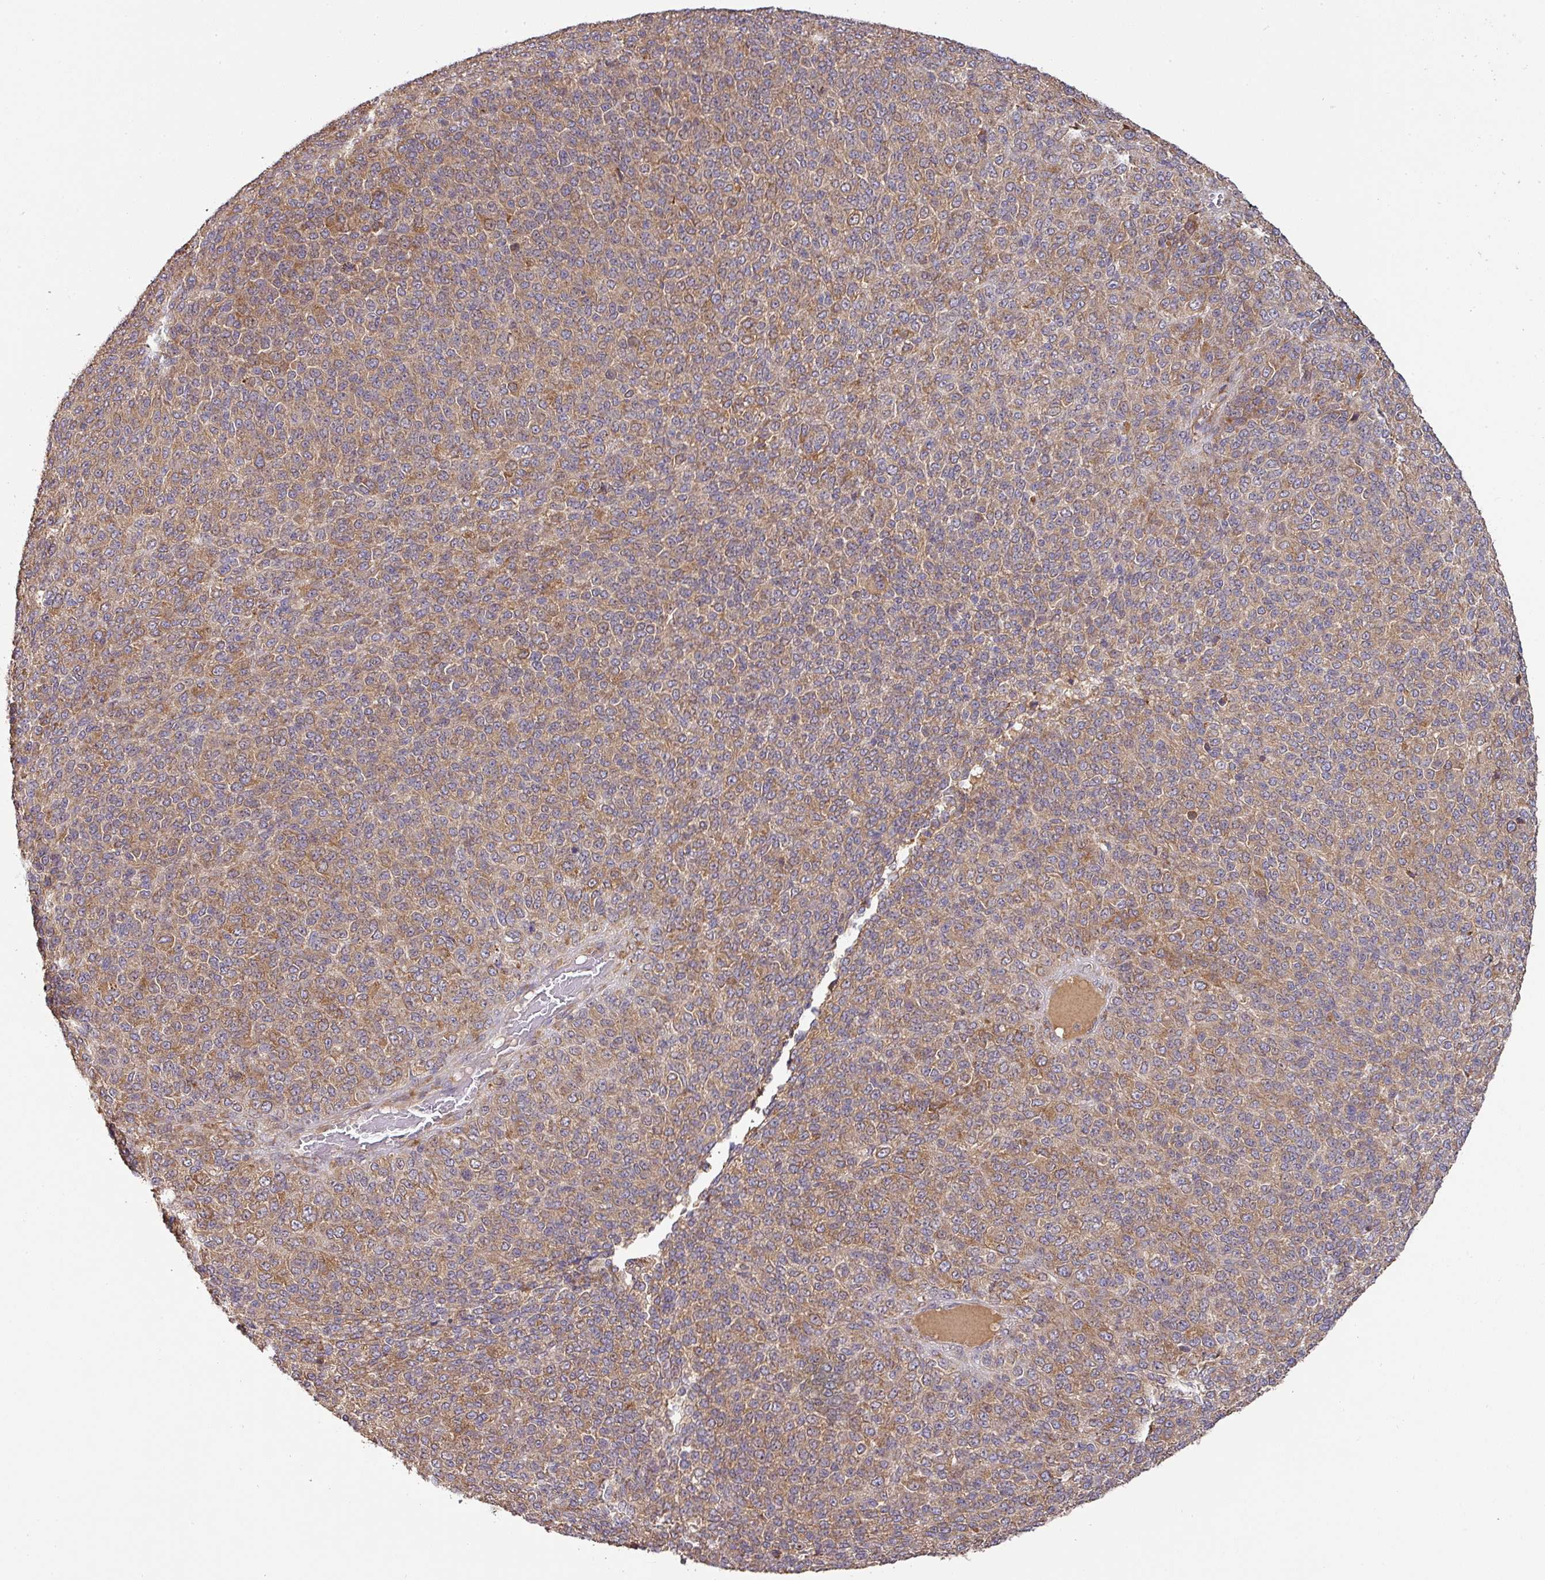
{"staining": {"intensity": "moderate", "quantity": ">75%", "location": "cytoplasmic/membranous"}, "tissue": "melanoma", "cell_type": "Tumor cells", "image_type": "cancer", "snomed": [{"axis": "morphology", "description": "Malignant melanoma, Metastatic site"}, {"axis": "topography", "description": "Brain"}], "caption": "Melanoma stained with a protein marker shows moderate staining in tumor cells.", "gene": "GALP", "patient": {"sex": "female", "age": 56}}